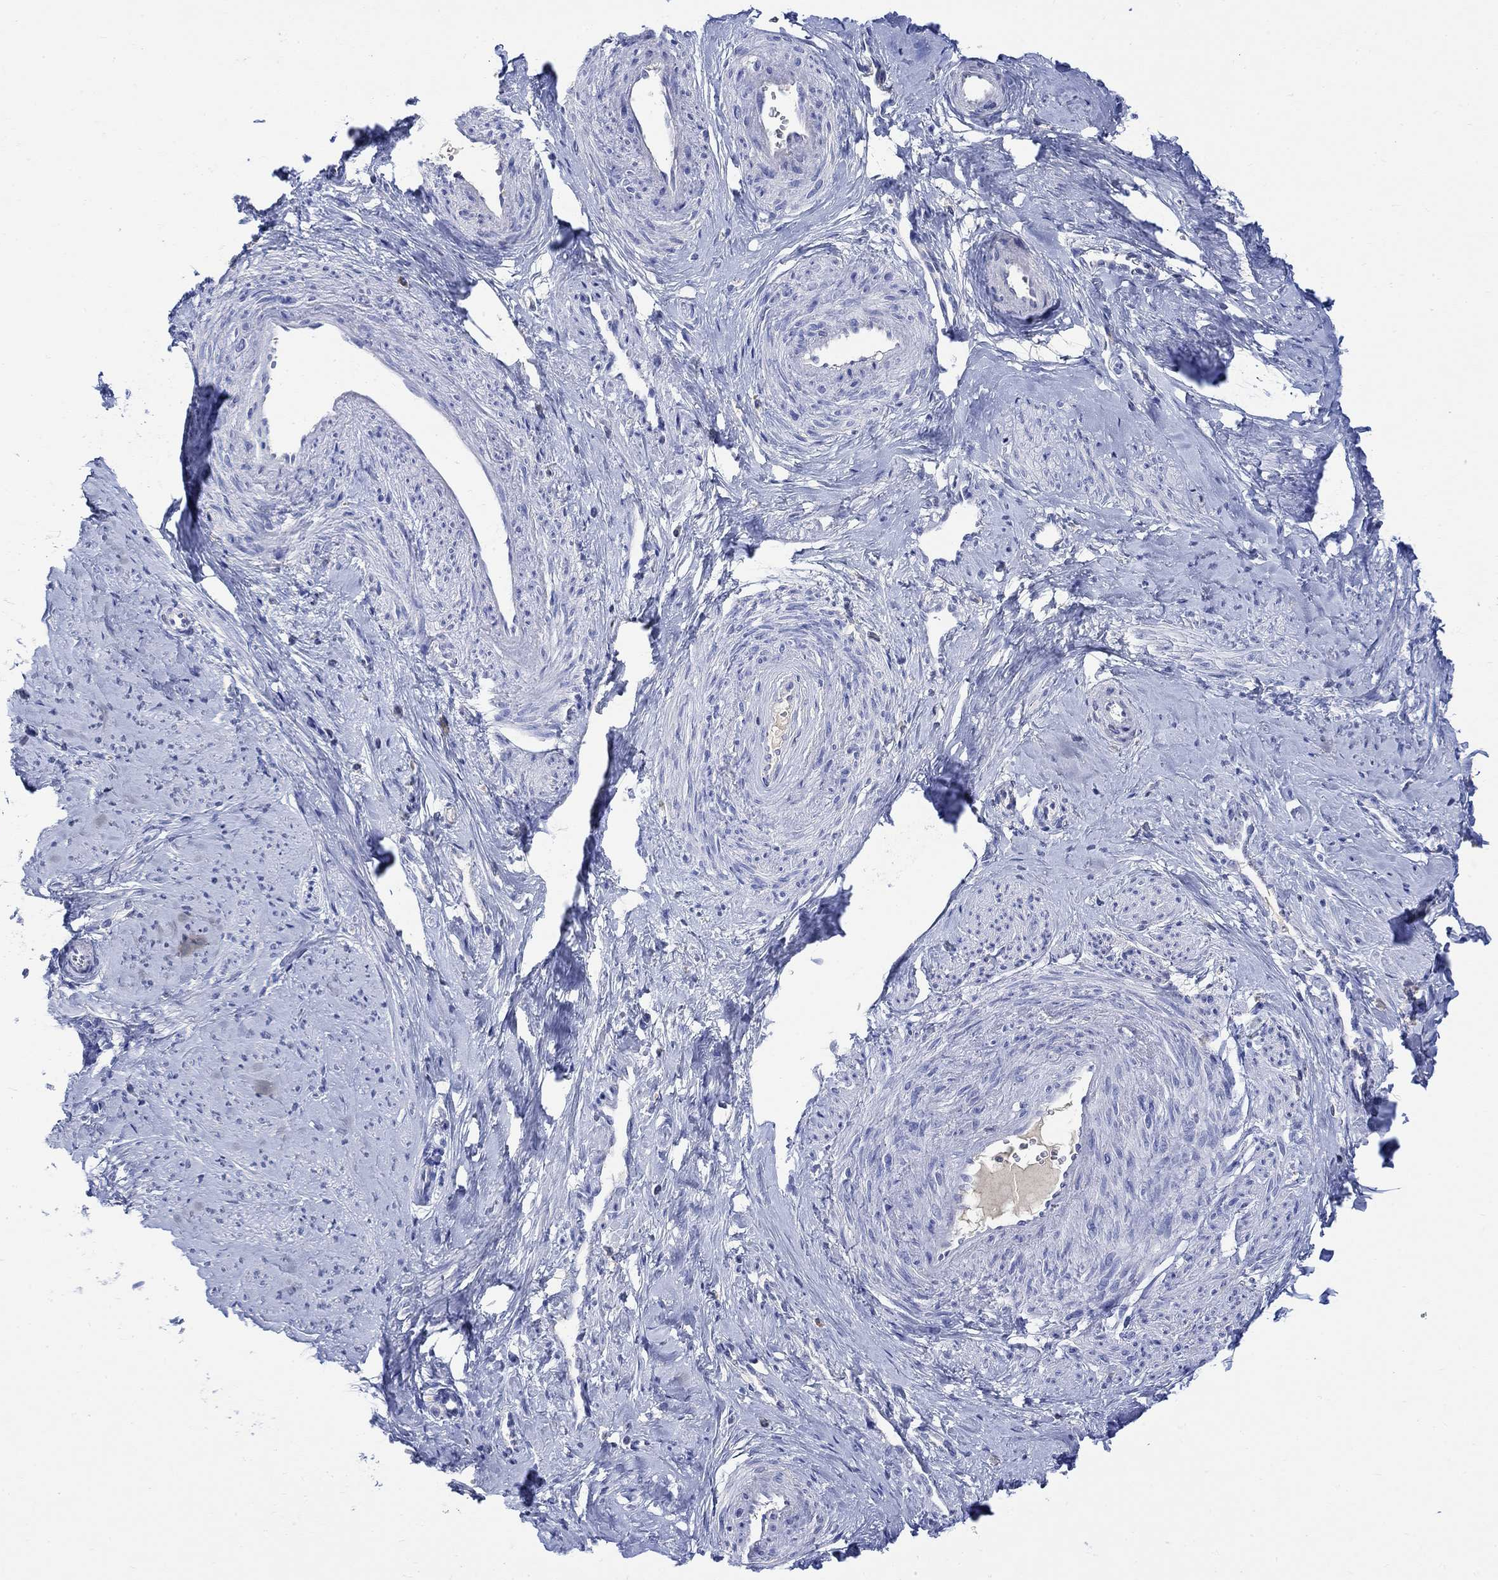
{"staining": {"intensity": "negative", "quantity": "none", "location": "none"}, "tissue": "smooth muscle", "cell_type": "Smooth muscle cells", "image_type": "normal", "snomed": [{"axis": "morphology", "description": "Normal tissue, NOS"}, {"axis": "topography", "description": "Smooth muscle"}], "caption": "Immunohistochemical staining of unremarkable smooth muscle demonstrates no significant expression in smooth muscle cells. (Immunohistochemistry (ihc), brightfield microscopy, high magnification).", "gene": "GCM1", "patient": {"sex": "female", "age": 48}}